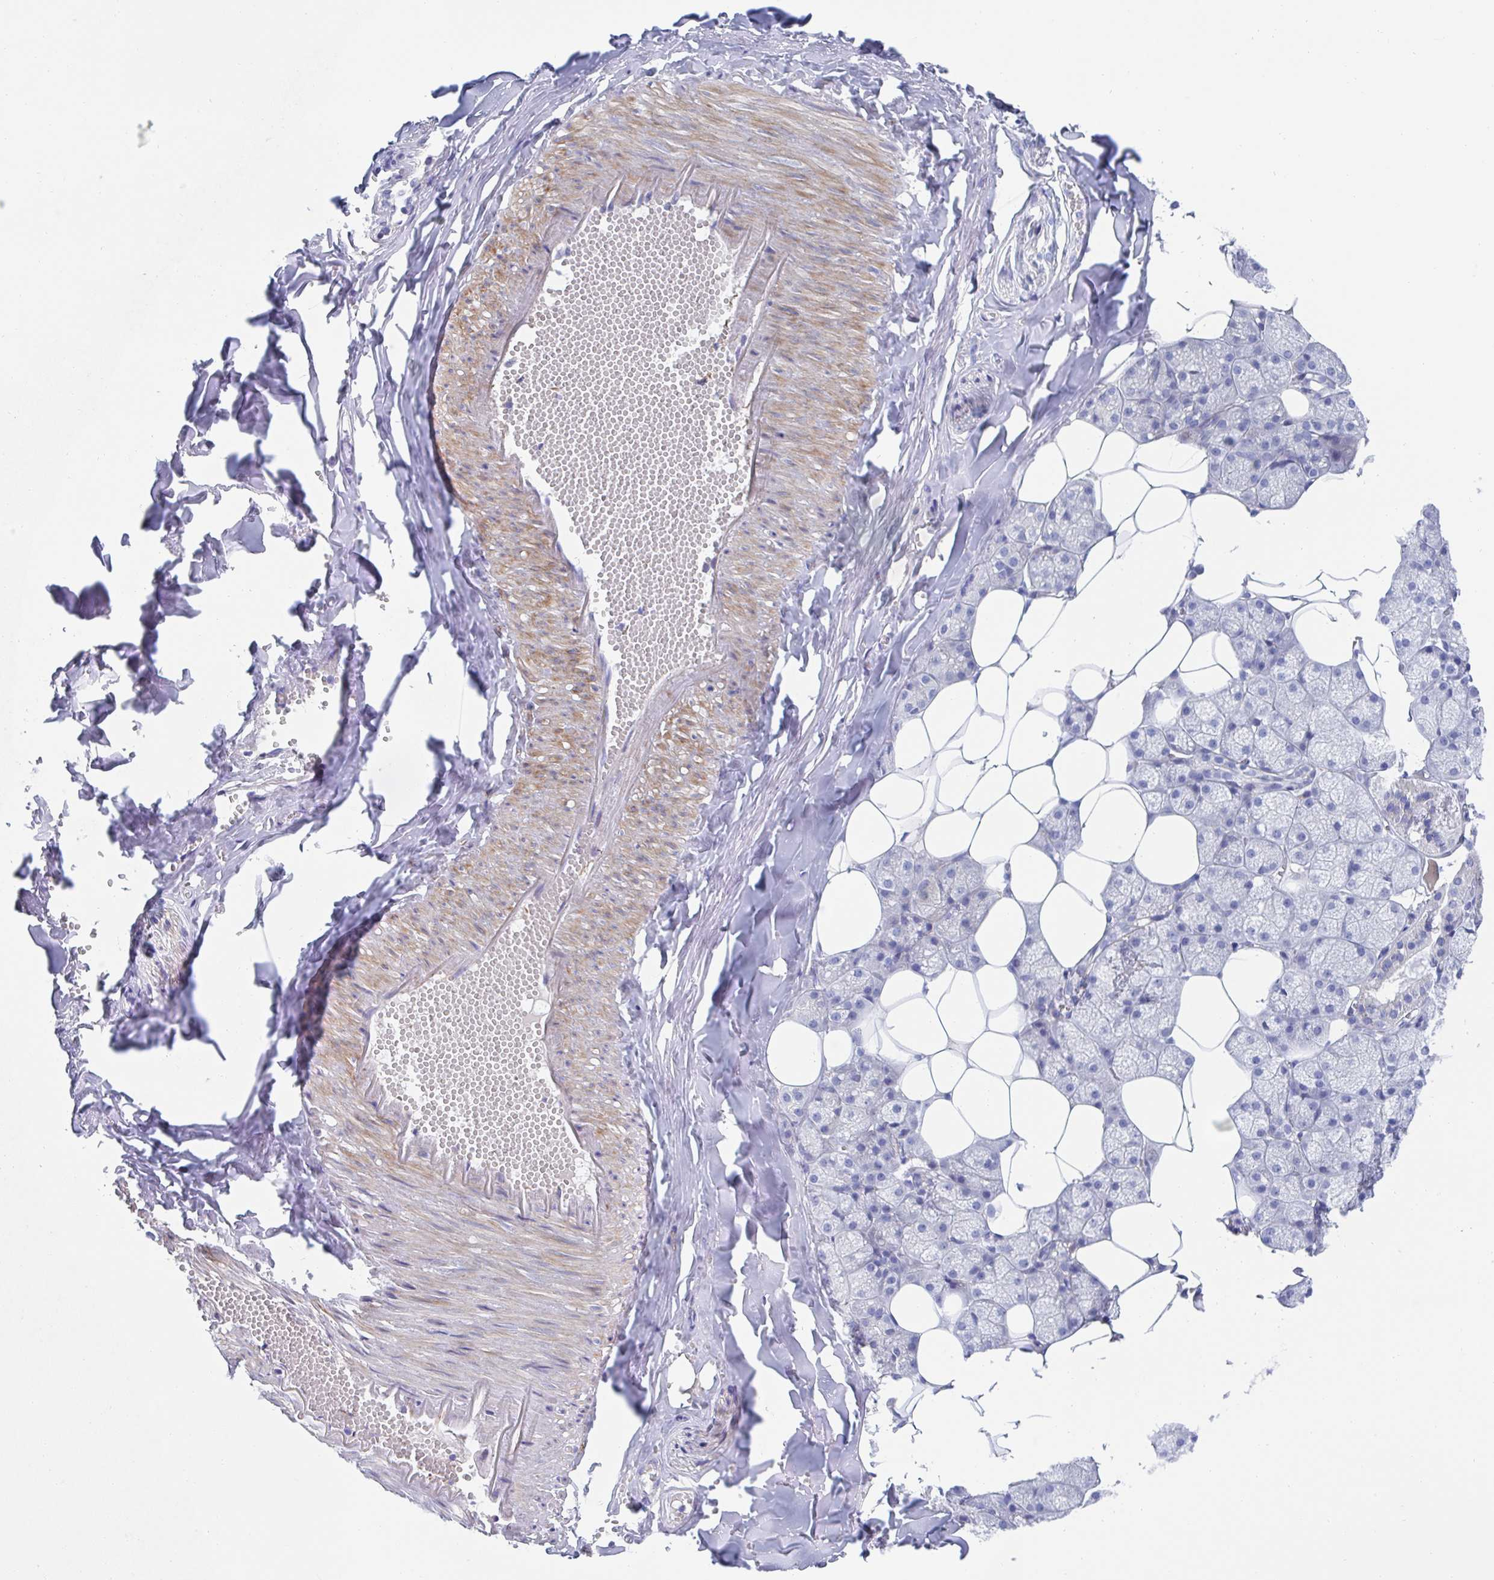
{"staining": {"intensity": "negative", "quantity": "none", "location": "none"}, "tissue": "salivary gland", "cell_type": "Glandular cells", "image_type": "normal", "snomed": [{"axis": "morphology", "description": "Normal tissue, NOS"}, {"axis": "topography", "description": "Salivary gland"}, {"axis": "topography", "description": "Peripheral nerve tissue"}], "caption": "Glandular cells show no significant positivity in normal salivary gland. Nuclei are stained in blue.", "gene": "CDH2", "patient": {"sex": "male", "age": 38}}